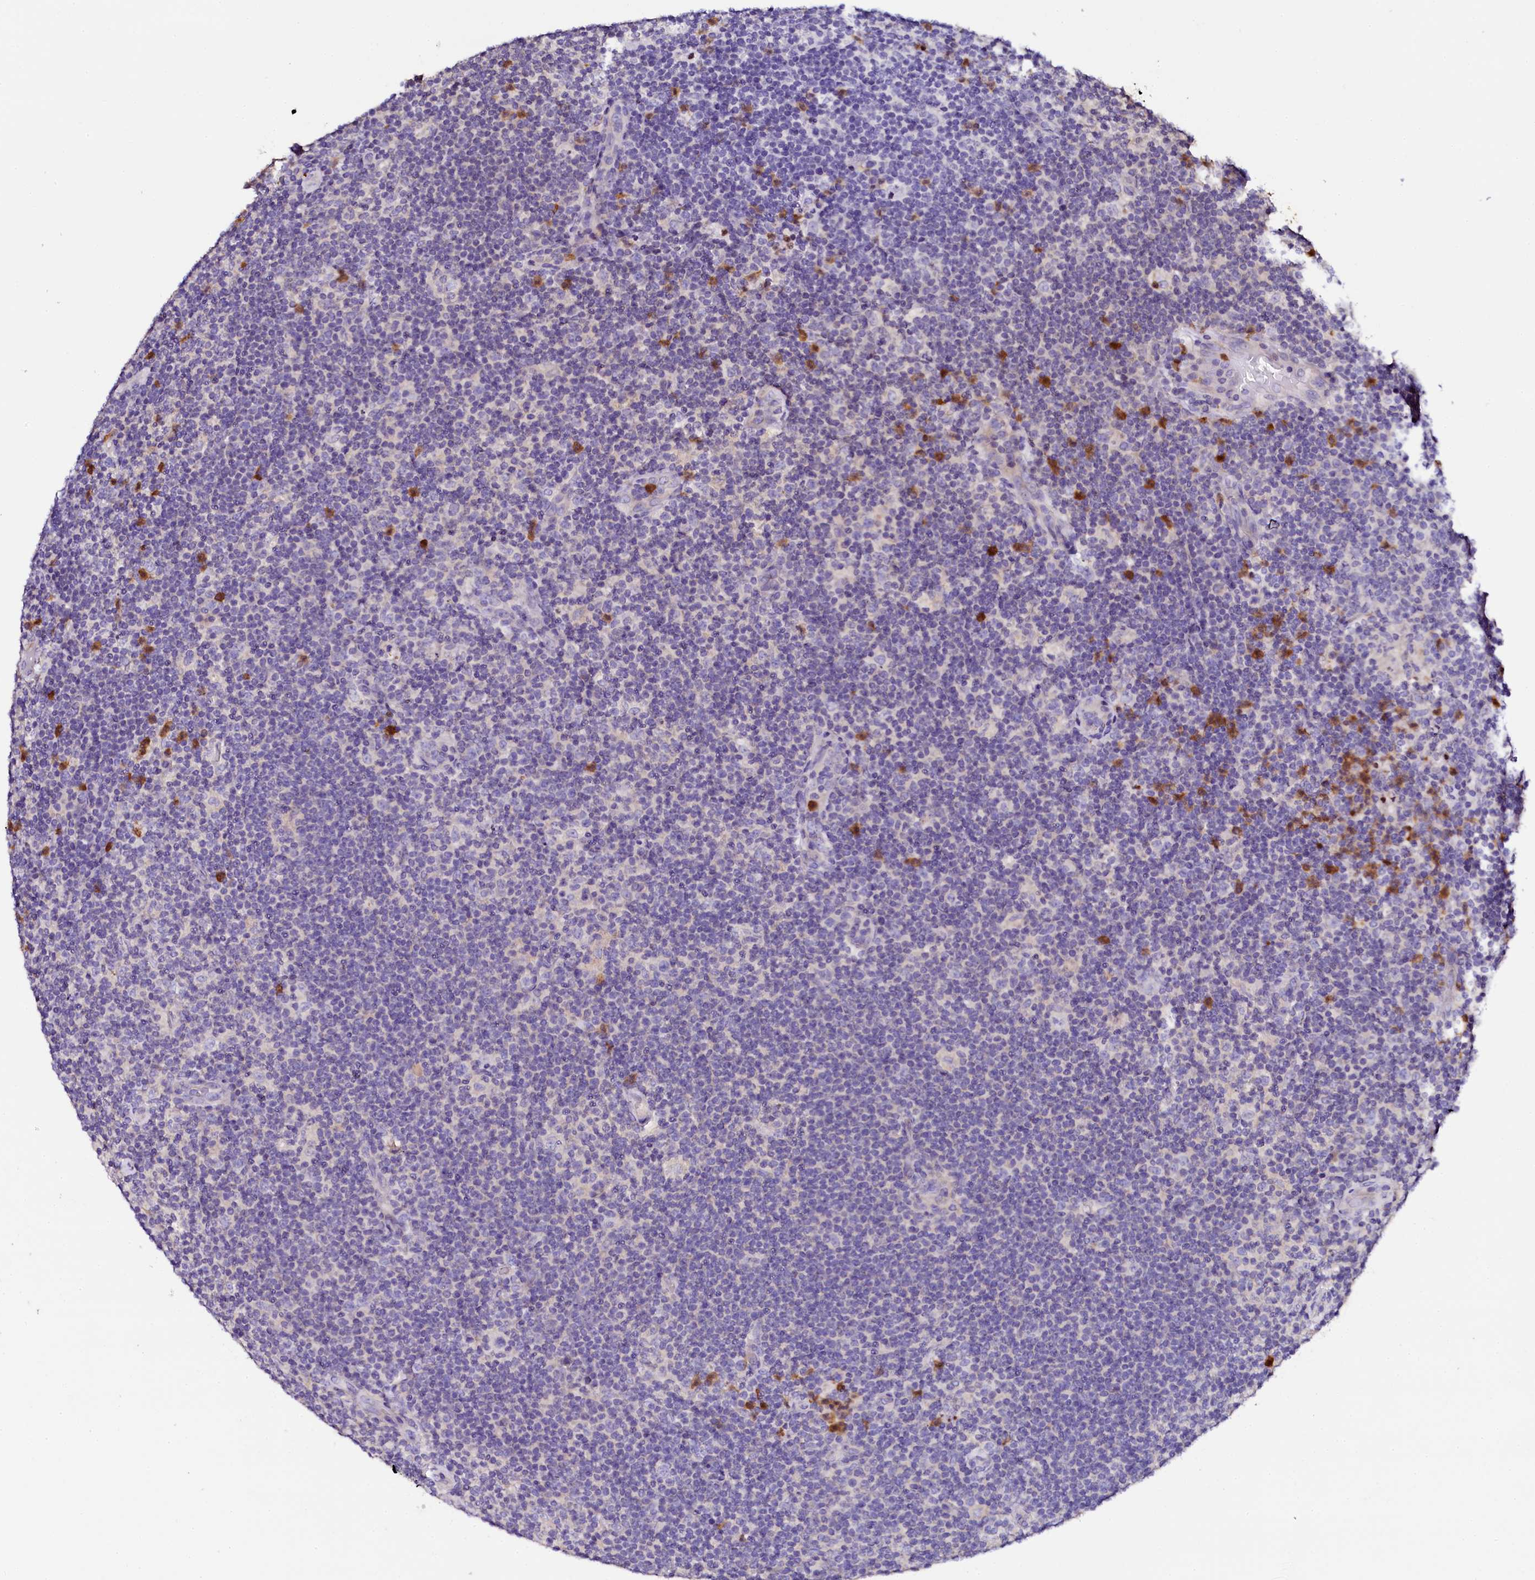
{"staining": {"intensity": "negative", "quantity": "none", "location": "none"}, "tissue": "lymphoma", "cell_type": "Tumor cells", "image_type": "cancer", "snomed": [{"axis": "morphology", "description": "Hodgkin's disease, NOS"}, {"axis": "topography", "description": "Lymph node"}], "caption": "There is no significant expression in tumor cells of Hodgkin's disease.", "gene": "NAA16", "patient": {"sex": "female", "age": 57}}